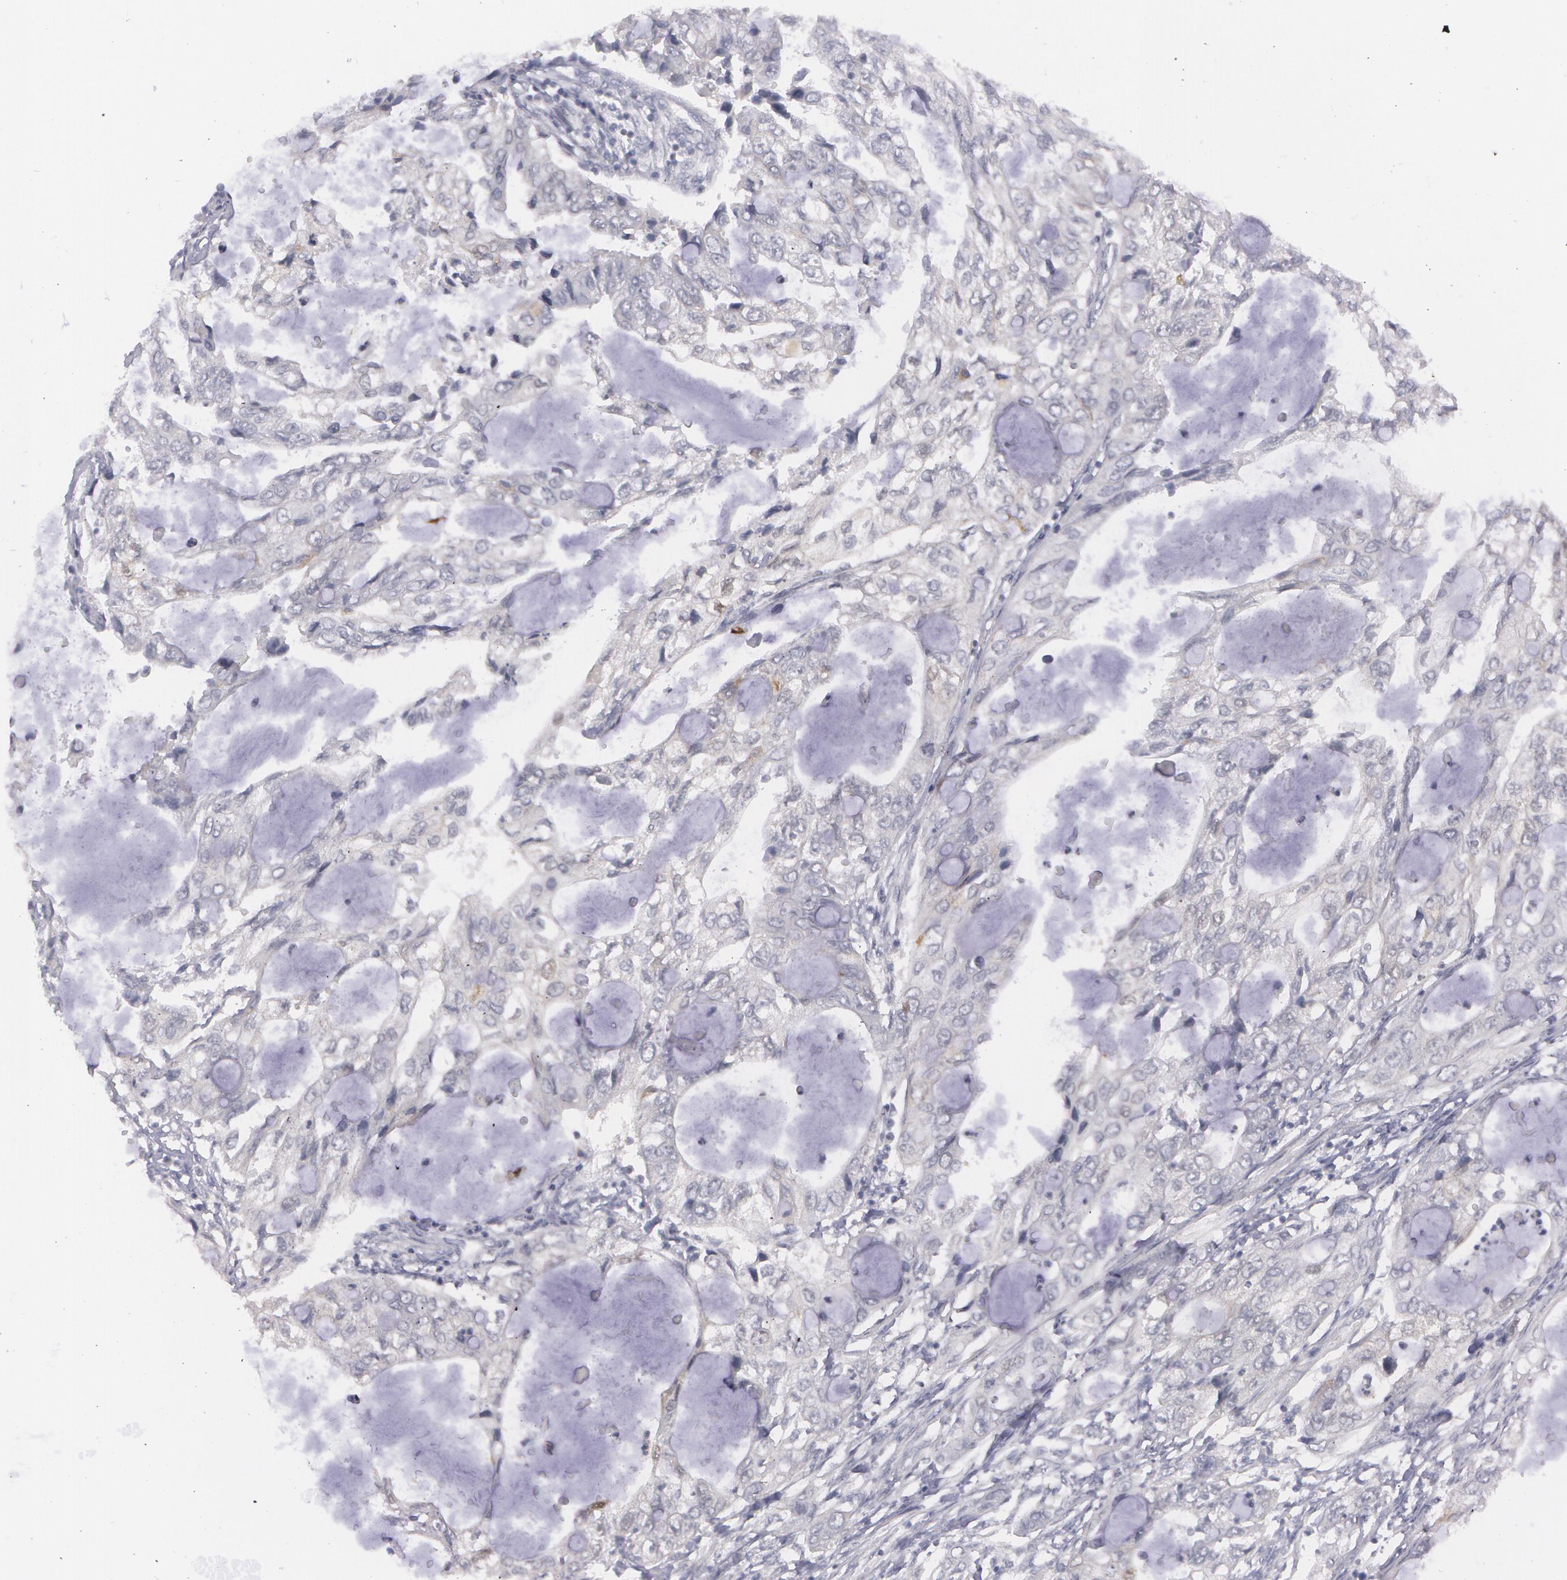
{"staining": {"intensity": "negative", "quantity": "none", "location": "none"}, "tissue": "stomach cancer", "cell_type": "Tumor cells", "image_type": "cancer", "snomed": [{"axis": "morphology", "description": "Adenocarcinoma, NOS"}, {"axis": "topography", "description": "Stomach, upper"}], "caption": "An image of human stomach cancer is negative for staining in tumor cells.", "gene": "IL1RN", "patient": {"sex": "female", "age": 52}}